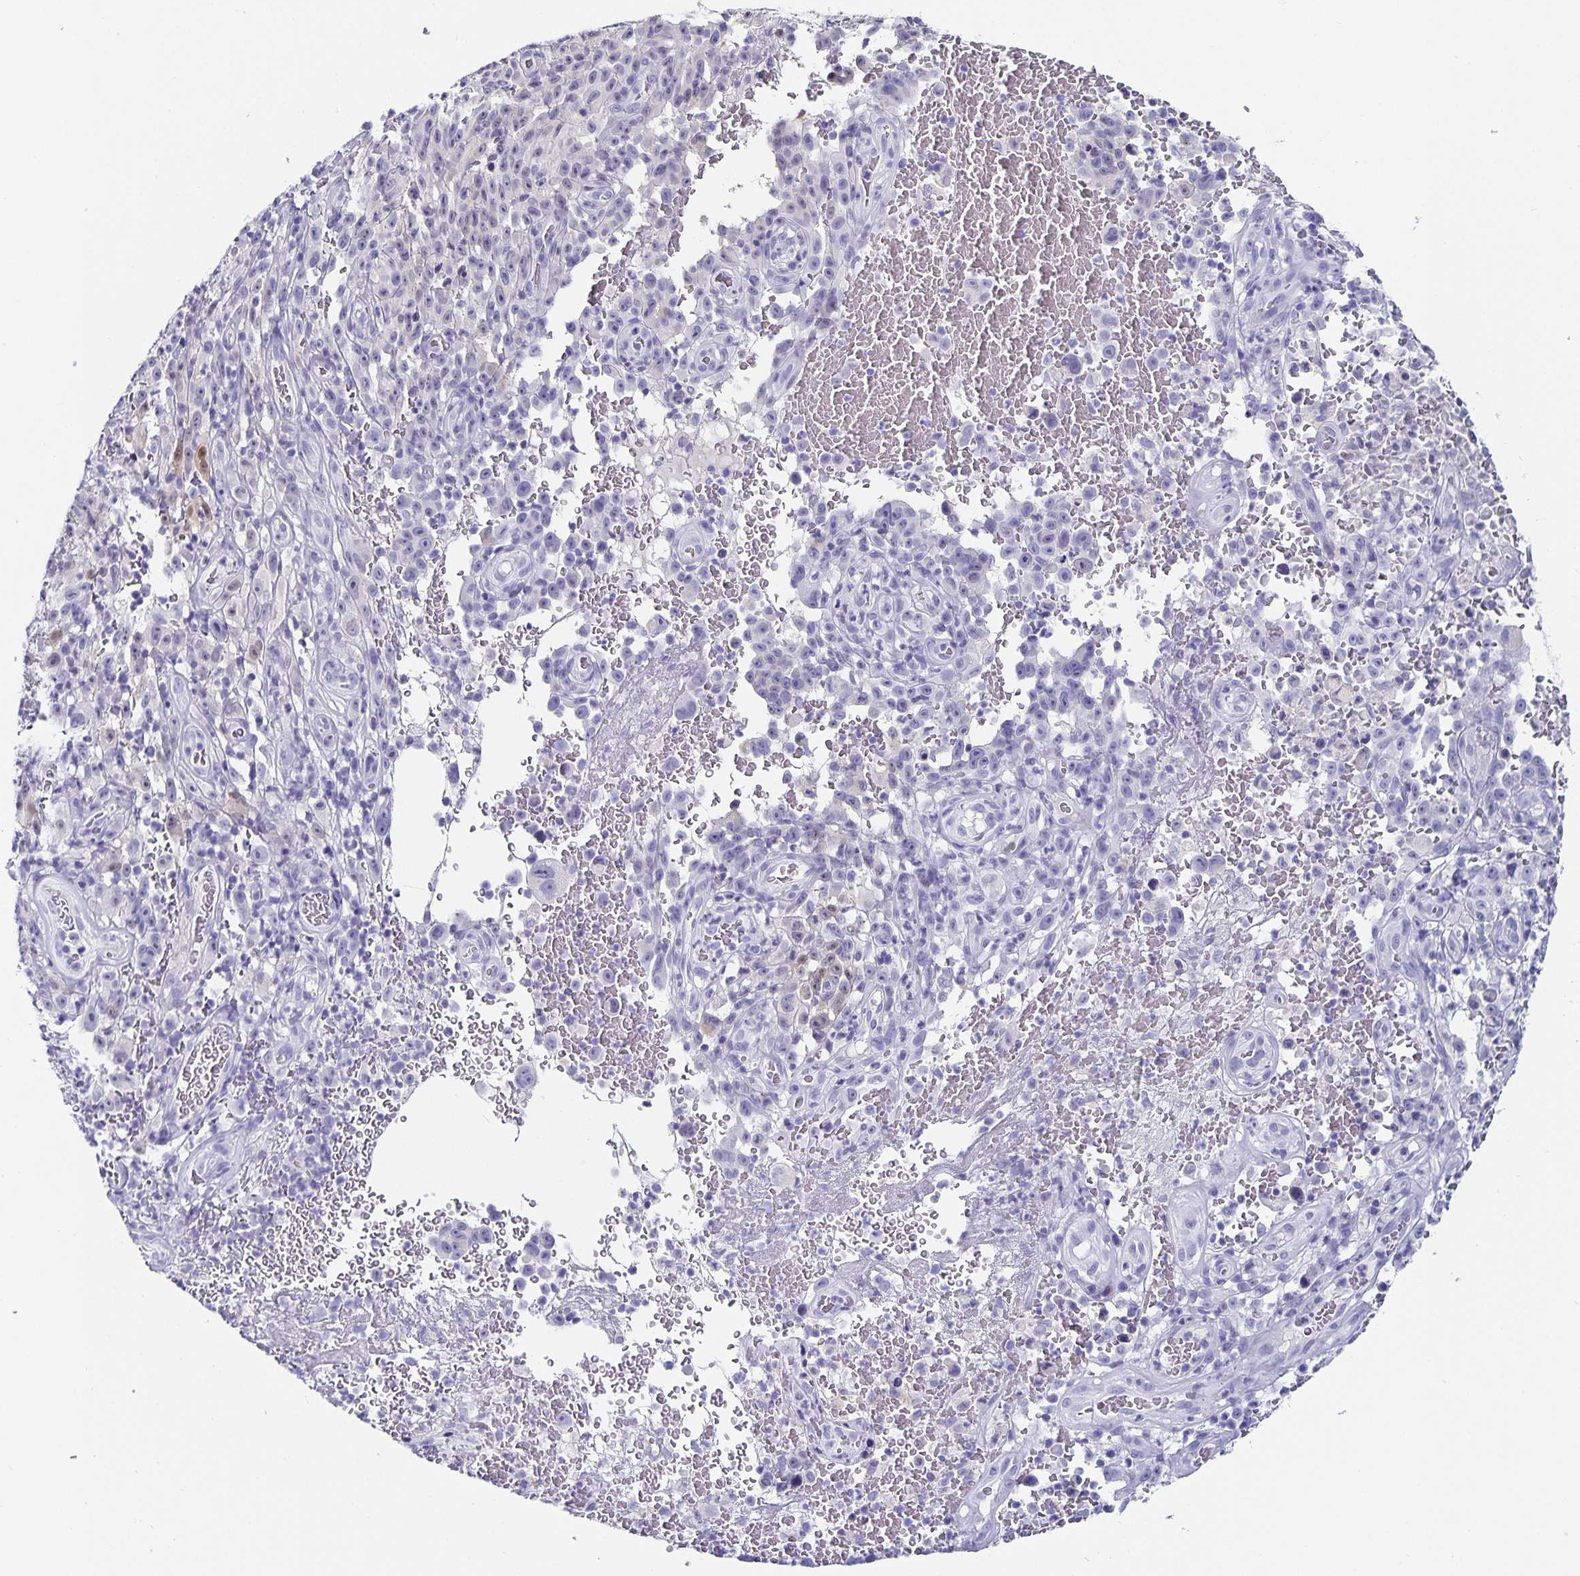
{"staining": {"intensity": "negative", "quantity": "none", "location": "none"}, "tissue": "melanoma", "cell_type": "Tumor cells", "image_type": "cancer", "snomed": [{"axis": "morphology", "description": "Malignant melanoma, NOS"}, {"axis": "topography", "description": "Skin"}], "caption": "This is an immunohistochemistry (IHC) histopathology image of human malignant melanoma. There is no staining in tumor cells.", "gene": "CHGA", "patient": {"sex": "female", "age": 82}}